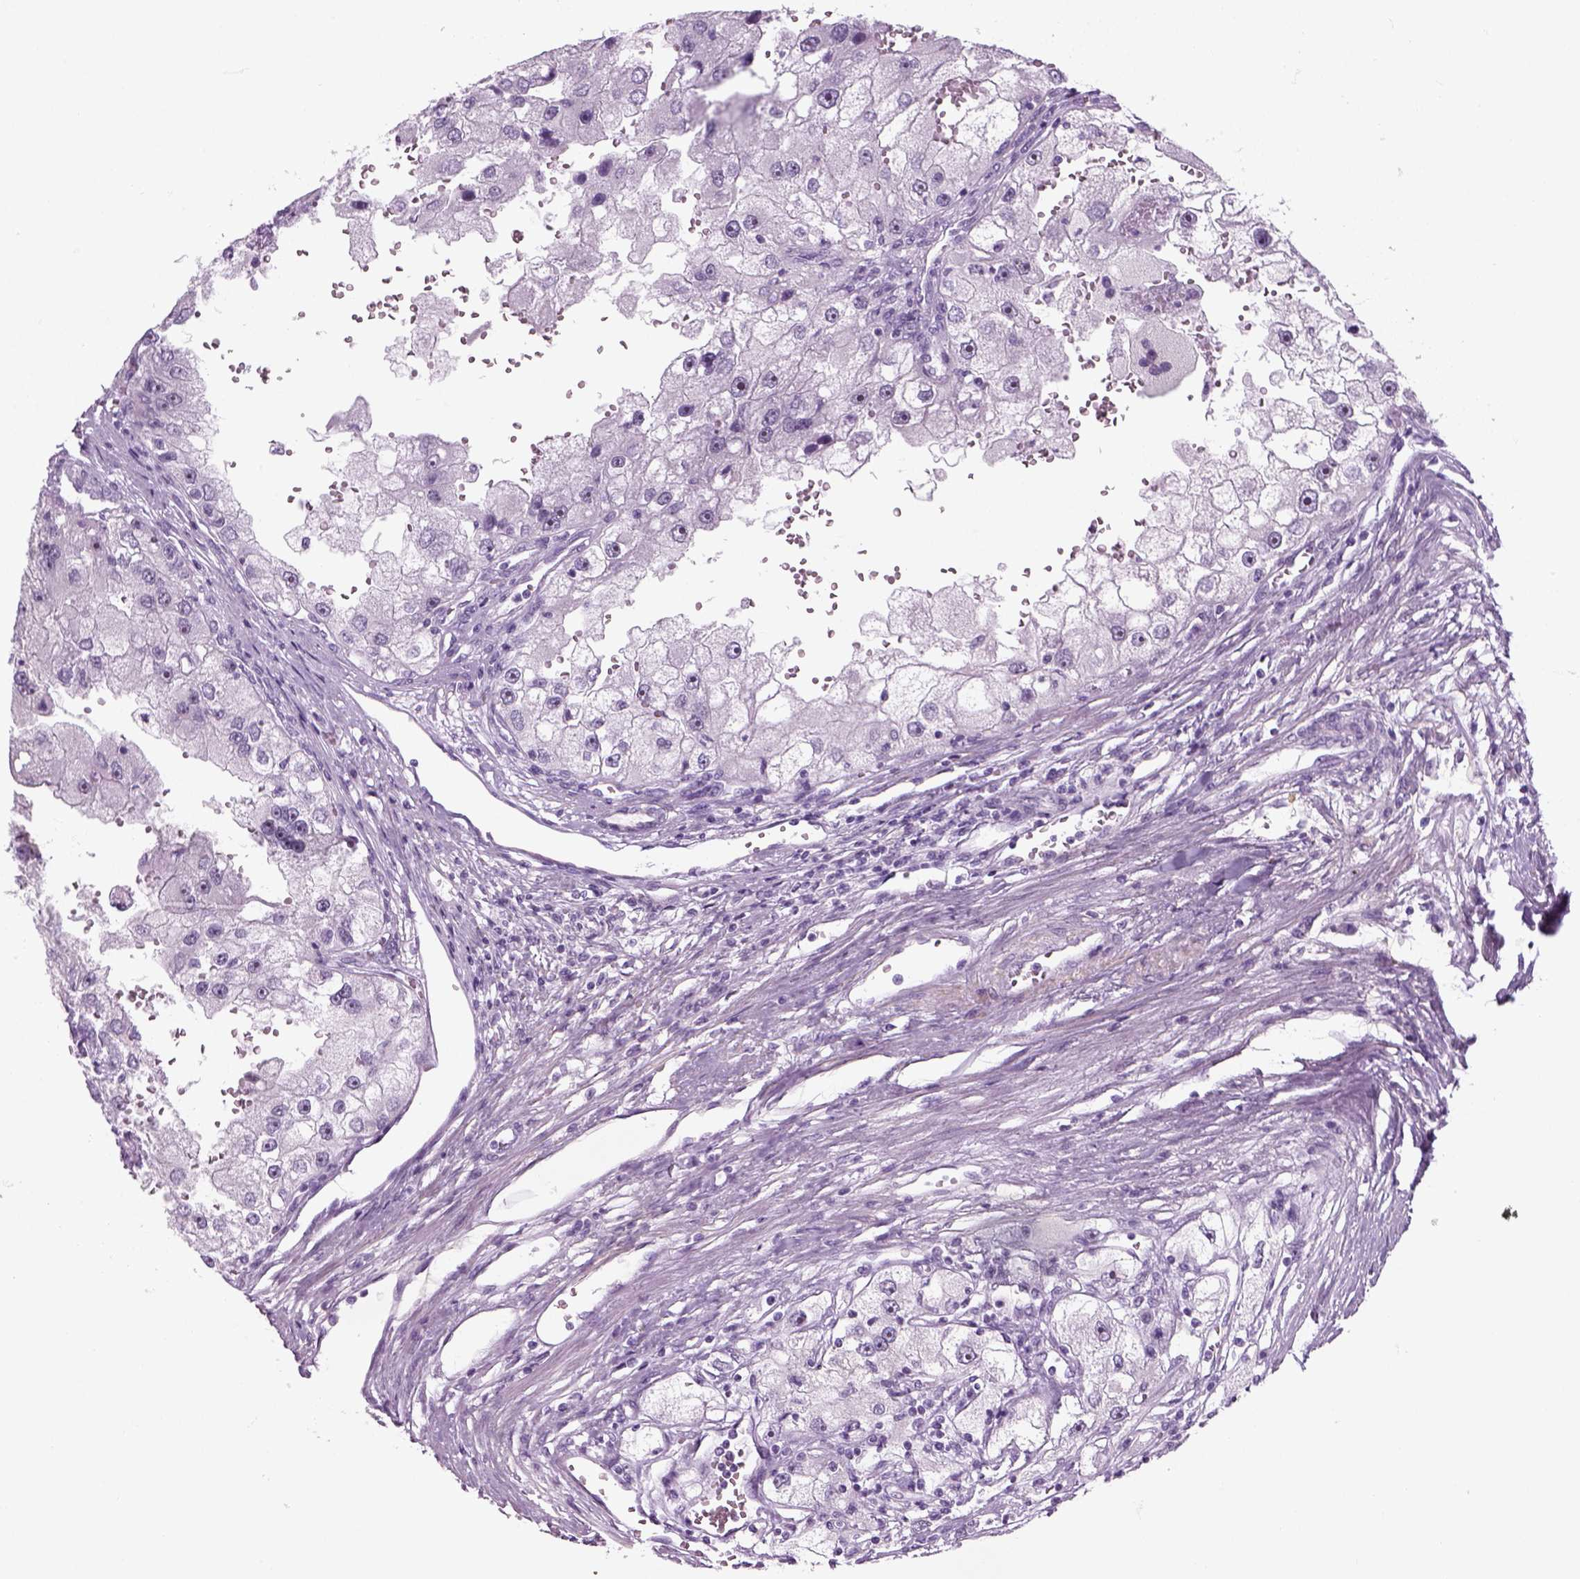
{"staining": {"intensity": "negative", "quantity": "none", "location": "none"}, "tissue": "renal cancer", "cell_type": "Tumor cells", "image_type": "cancer", "snomed": [{"axis": "morphology", "description": "Adenocarcinoma, NOS"}, {"axis": "topography", "description": "Kidney"}], "caption": "Immunohistochemical staining of renal cancer demonstrates no significant staining in tumor cells.", "gene": "ZNF865", "patient": {"sex": "male", "age": 63}}